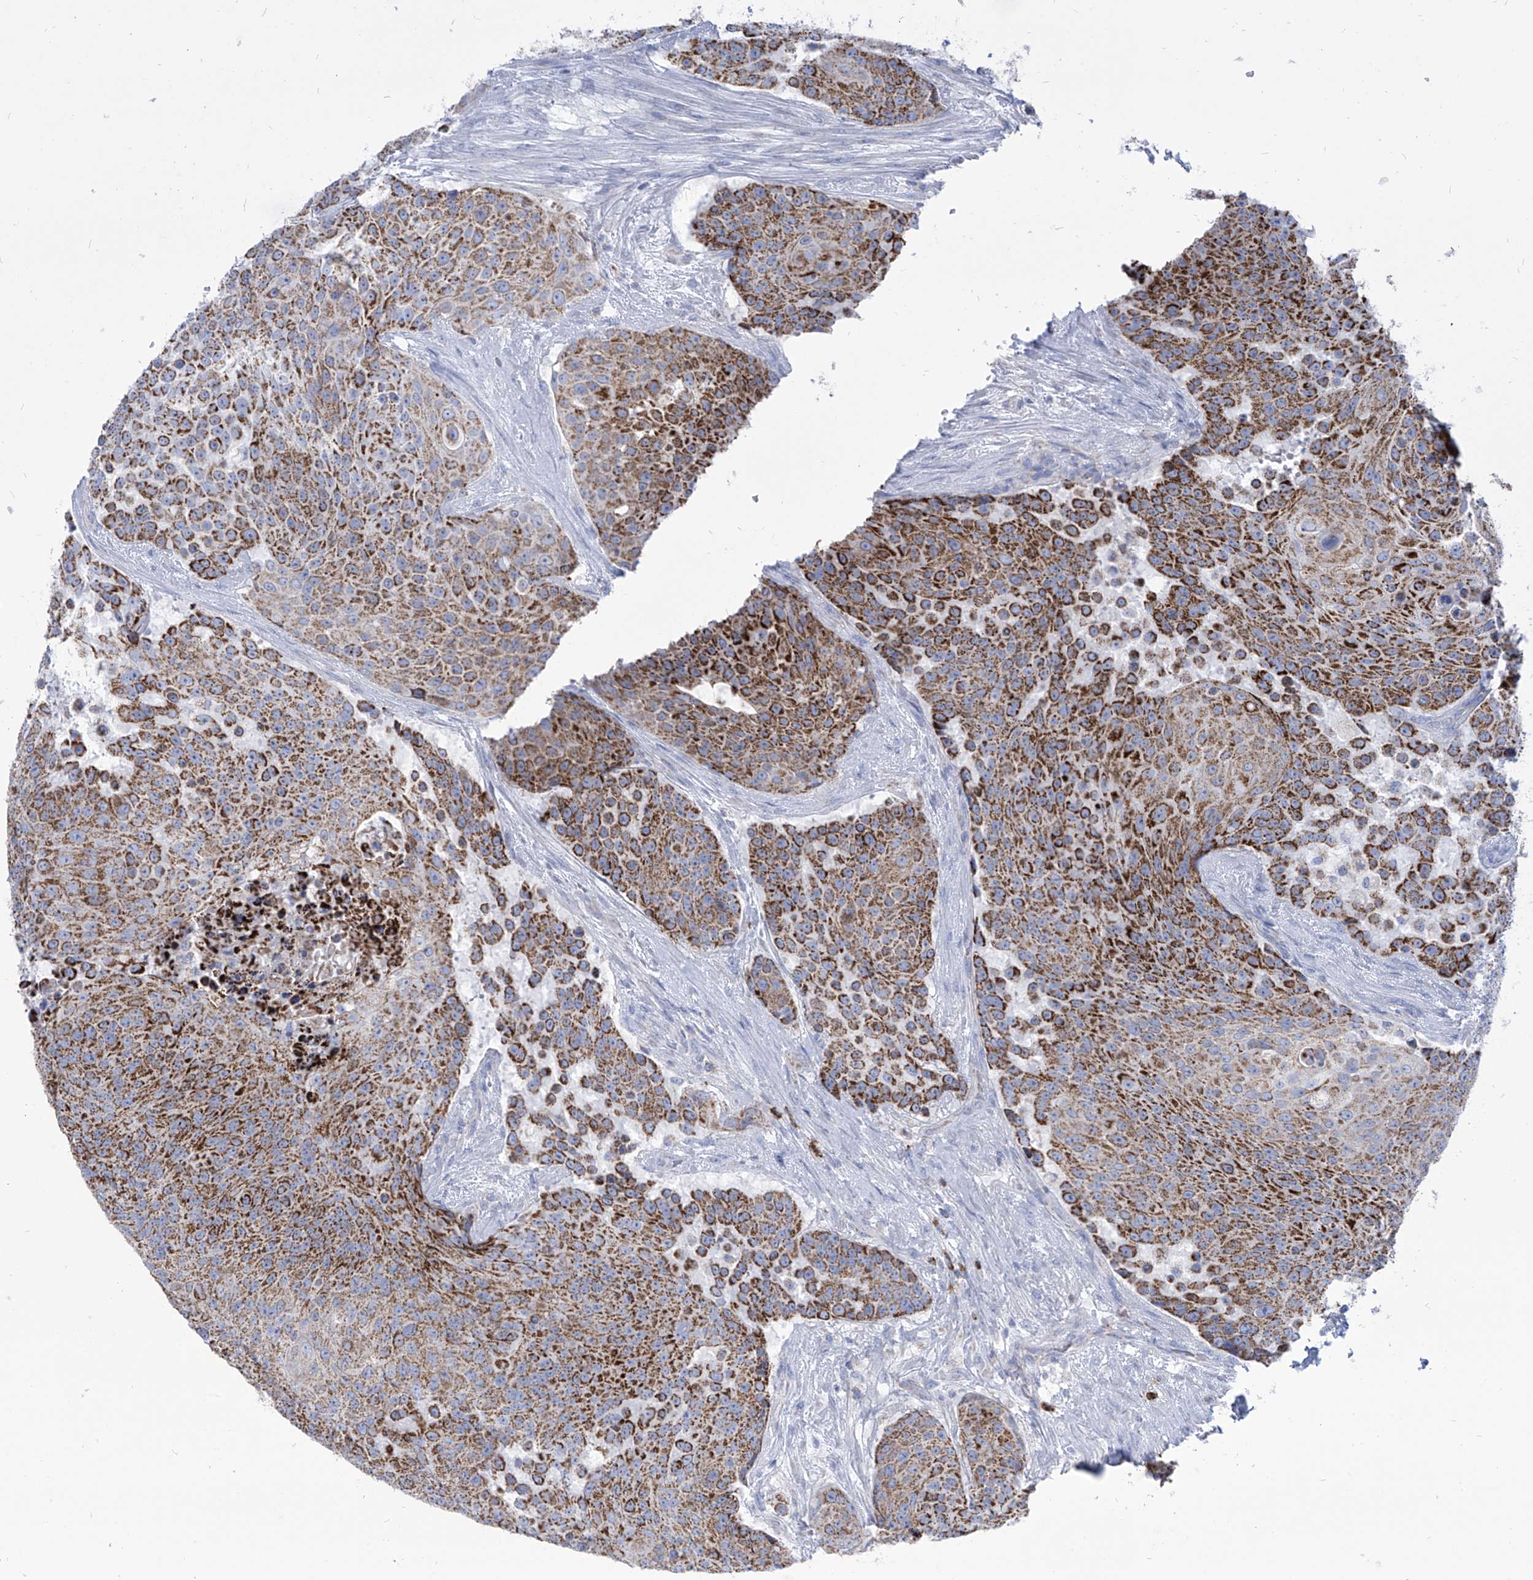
{"staining": {"intensity": "strong", "quantity": ">75%", "location": "cytoplasmic/membranous"}, "tissue": "urothelial cancer", "cell_type": "Tumor cells", "image_type": "cancer", "snomed": [{"axis": "morphology", "description": "Urothelial carcinoma, High grade"}, {"axis": "topography", "description": "Urinary bladder"}], "caption": "Strong cytoplasmic/membranous positivity for a protein is seen in approximately >75% of tumor cells of high-grade urothelial carcinoma using IHC.", "gene": "COQ3", "patient": {"sex": "female", "age": 63}}